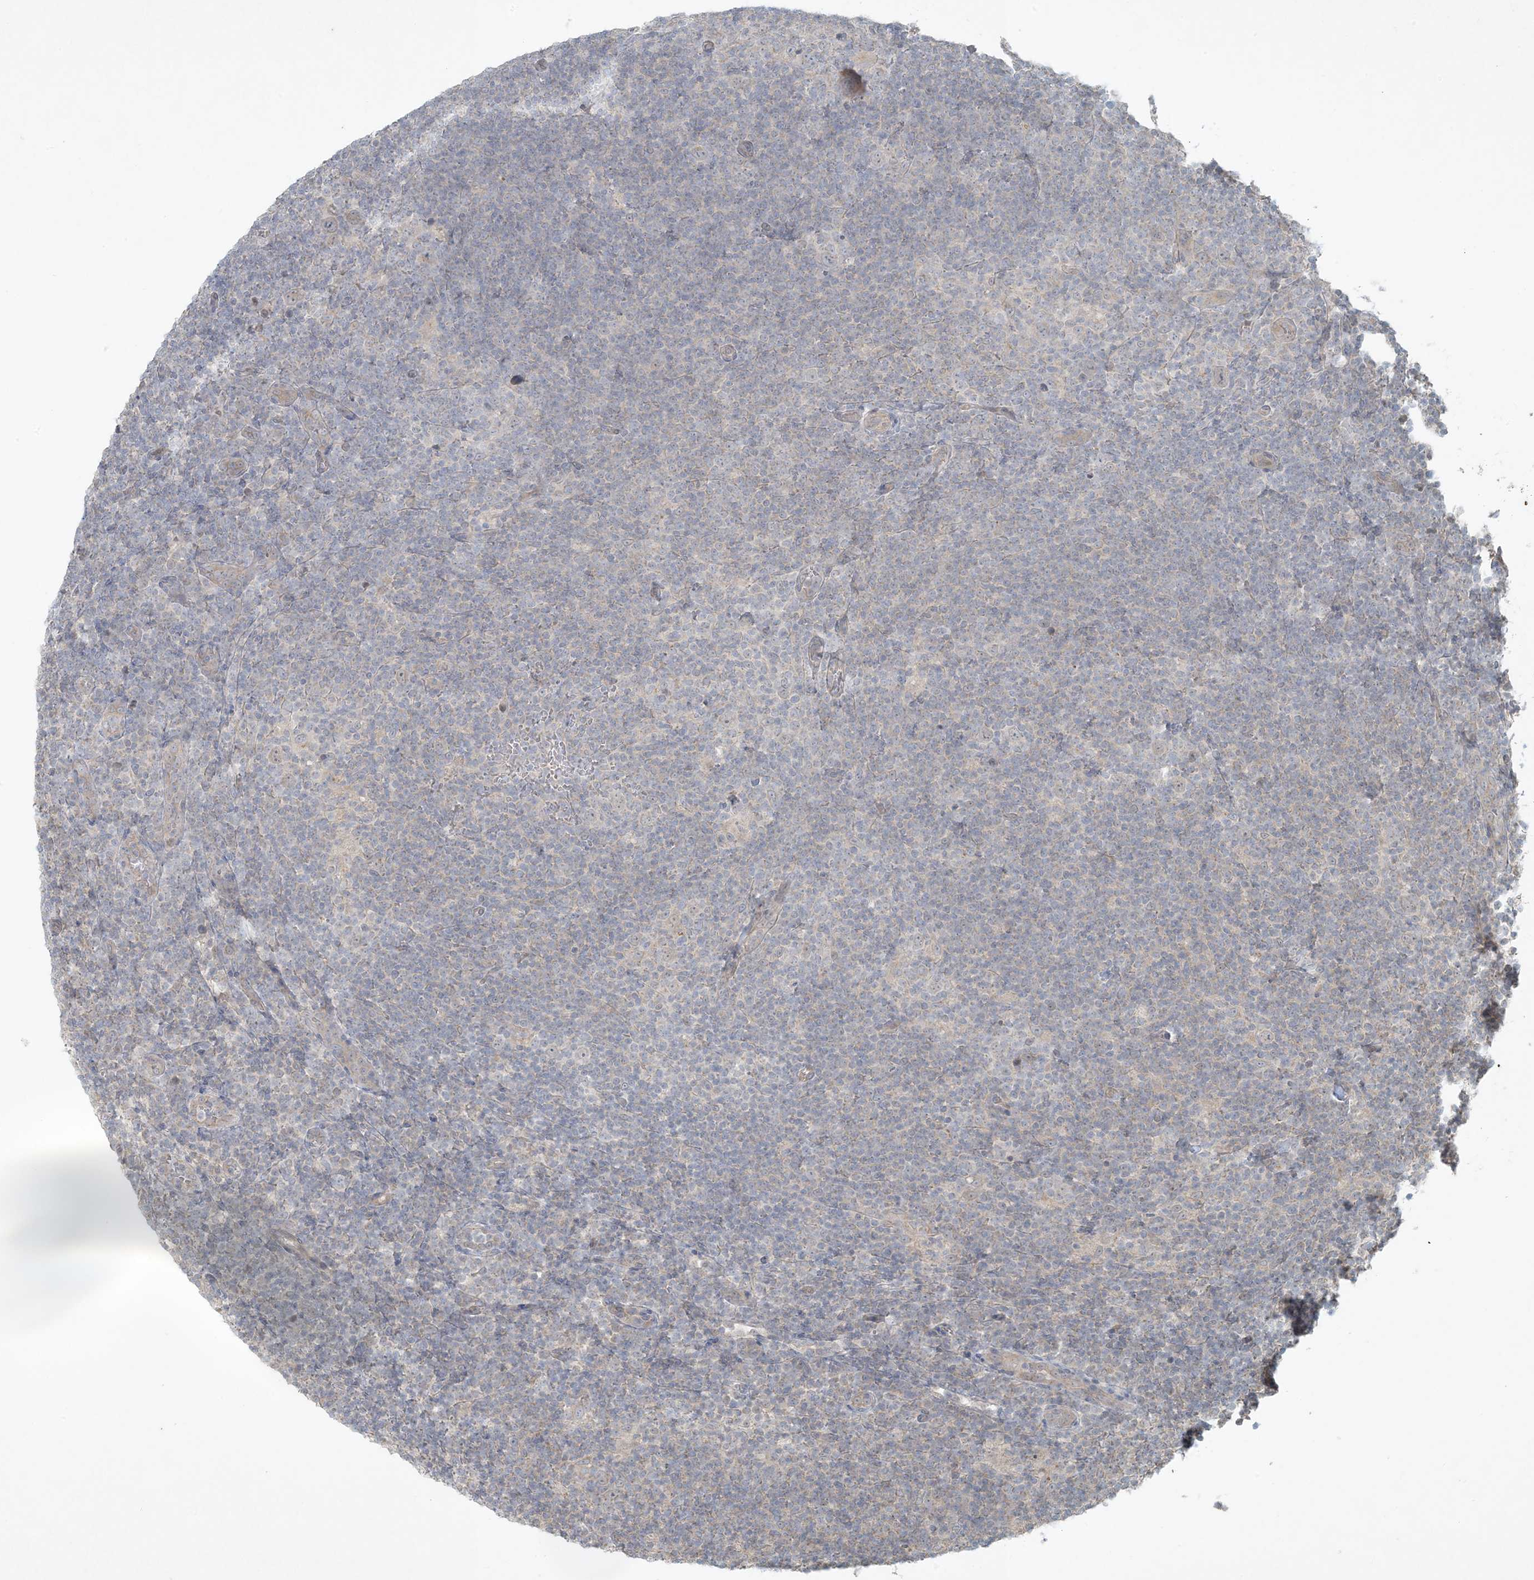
{"staining": {"intensity": "negative", "quantity": "none", "location": "none"}, "tissue": "lymphoma", "cell_type": "Tumor cells", "image_type": "cancer", "snomed": [{"axis": "morphology", "description": "Hodgkin's disease, NOS"}, {"axis": "topography", "description": "Lymph node"}], "caption": "IHC of human Hodgkin's disease displays no expression in tumor cells.", "gene": "BCORL1", "patient": {"sex": "female", "age": 57}}